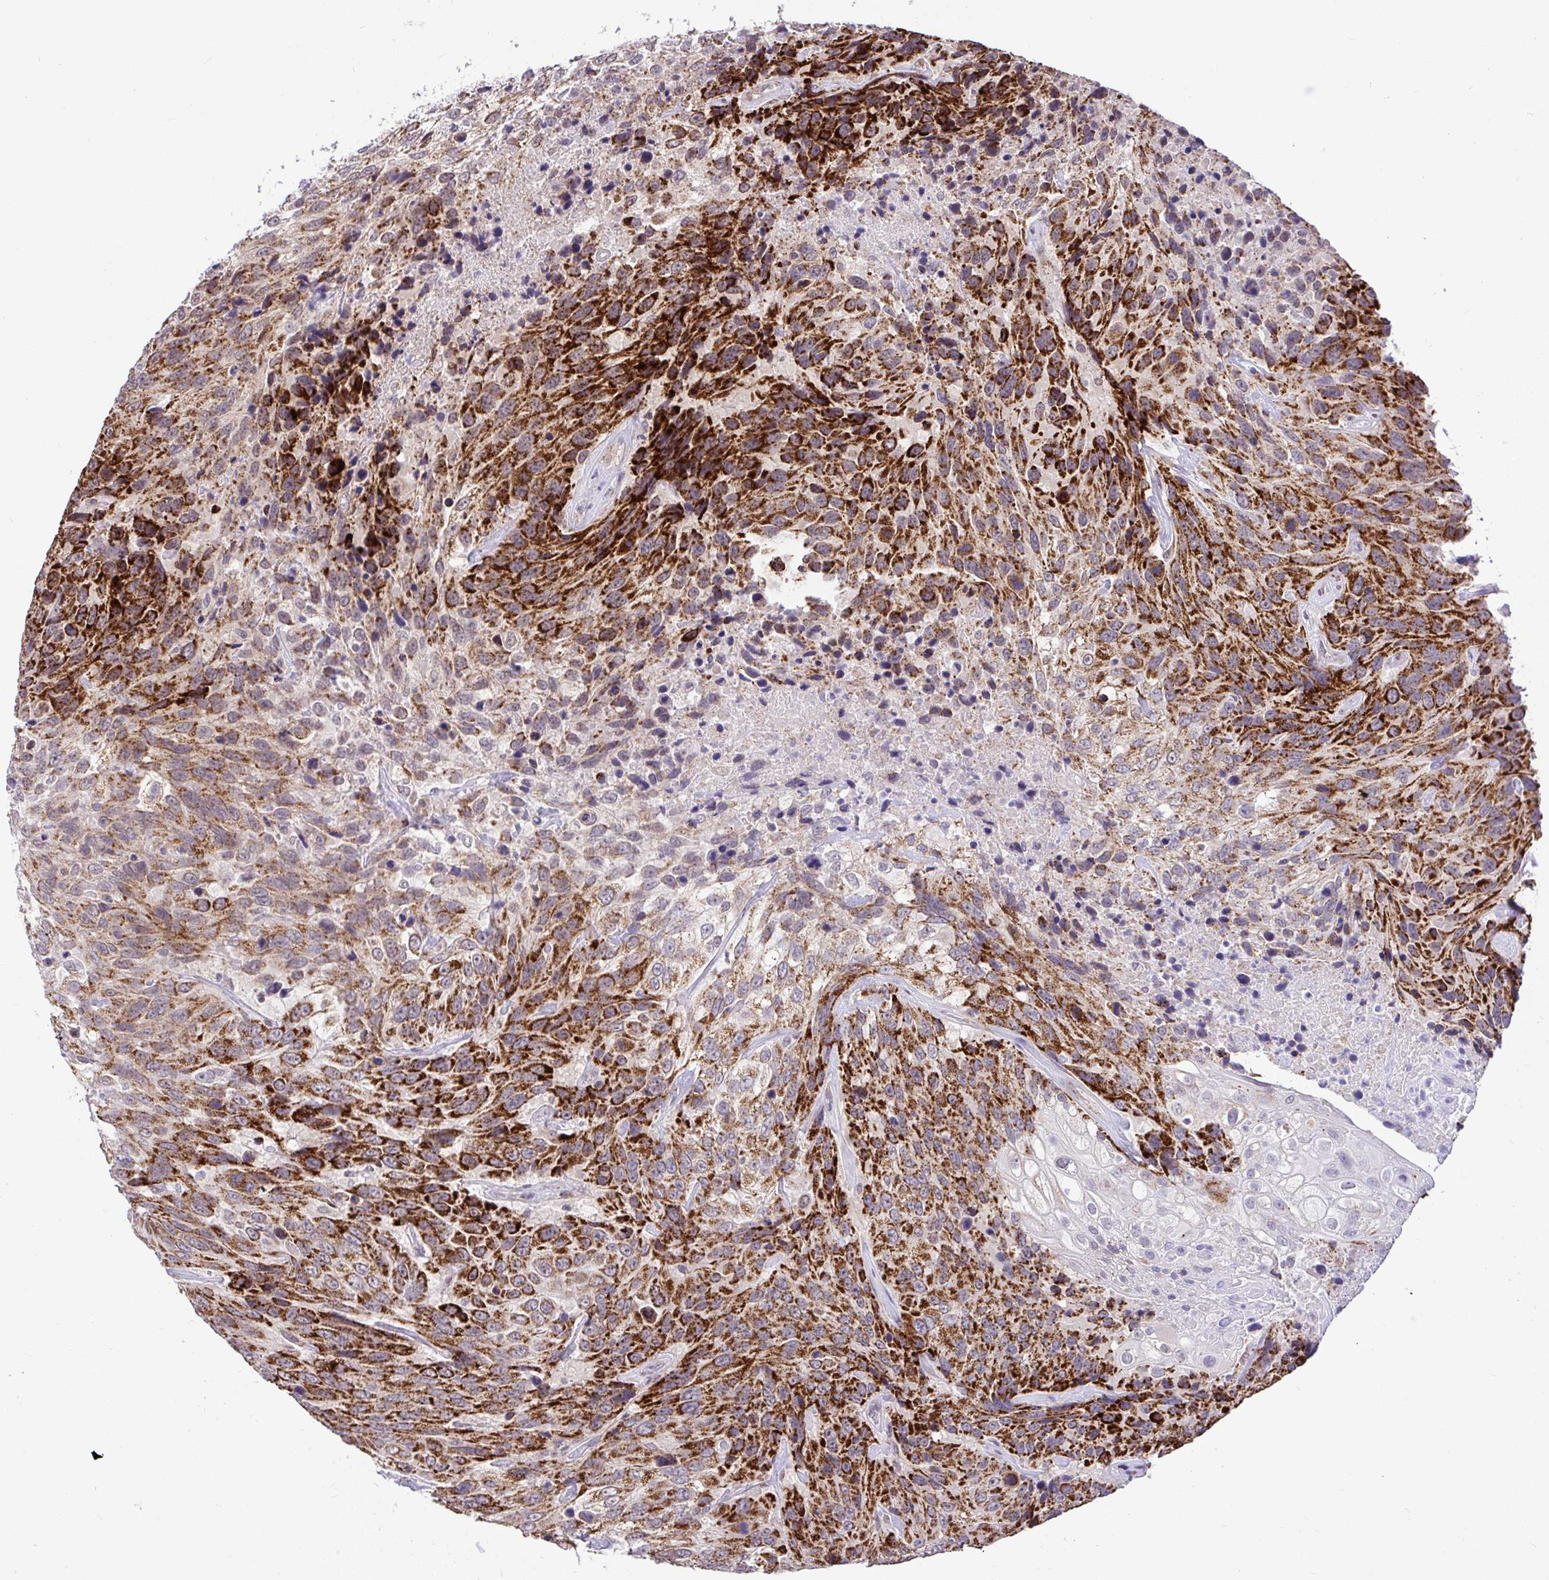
{"staining": {"intensity": "strong", "quantity": ">75%", "location": "cytoplasmic/membranous"}, "tissue": "urothelial cancer", "cell_type": "Tumor cells", "image_type": "cancer", "snomed": [{"axis": "morphology", "description": "Urothelial carcinoma, High grade"}, {"axis": "topography", "description": "Urinary bladder"}], "caption": "A brown stain shows strong cytoplasmic/membranous positivity of a protein in urothelial carcinoma (high-grade) tumor cells. (brown staining indicates protein expression, while blue staining denotes nuclei).", "gene": "PYCR2", "patient": {"sex": "female", "age": 70}}